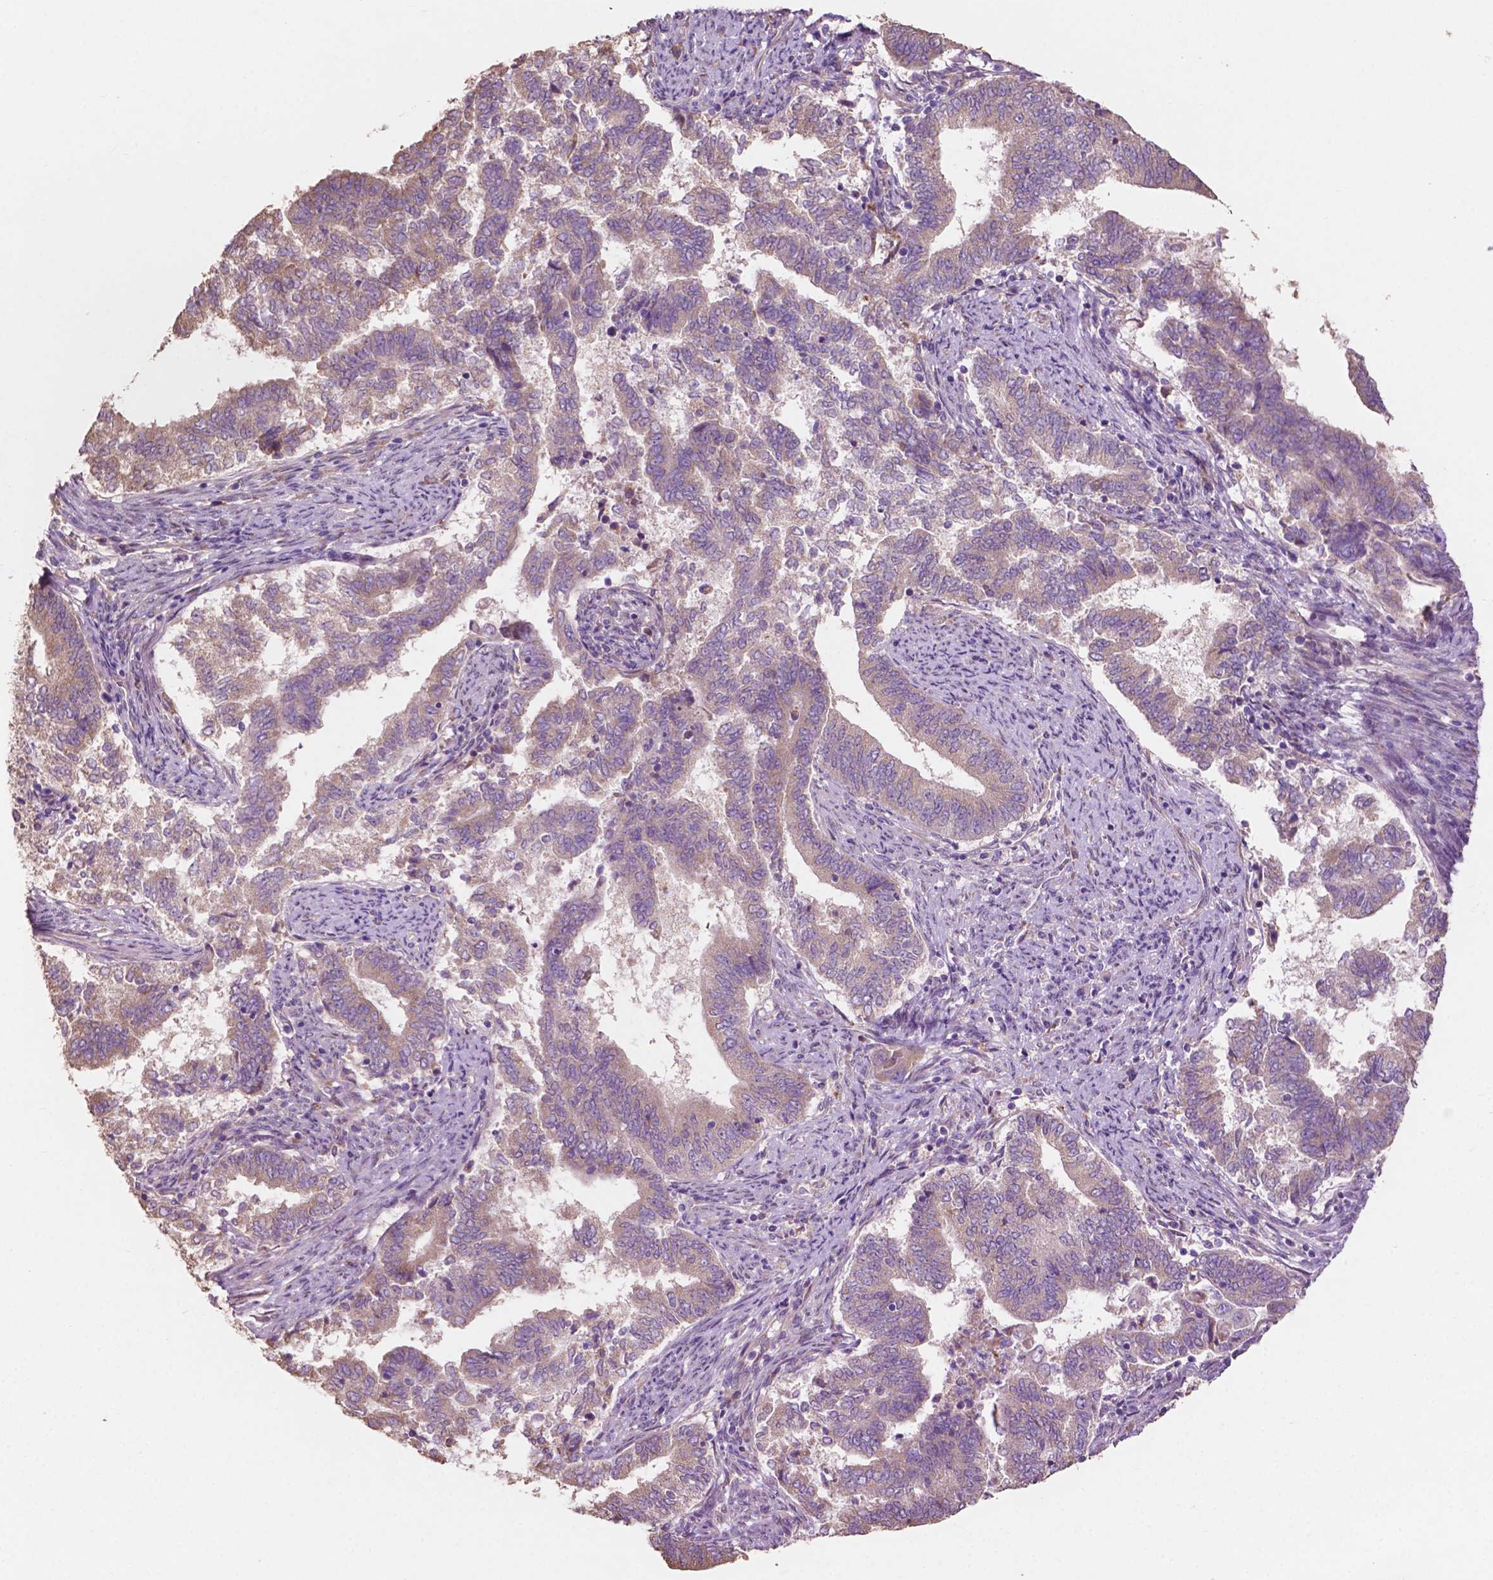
{"staining": {"intensity": "weak", "quantity": "<25%", "location": "cytoplasmic/membranous"}, "tissue": "endometrial cancer", "cell_type": "Tumor cells", "image_type": "cancer", "snomed": [{"axis": "morphology", "description": "Adenocarcinoma, NOS"}, {"axis": "topography", "description": "Endometrium"}], "caption": "Immunohistochemistry (IHC) of human endometrial adenocarcinoma demonstrates no staining in tumor cells.", "gene": "MBTPS1", "patient": {"sex": "female", "age": 65}}